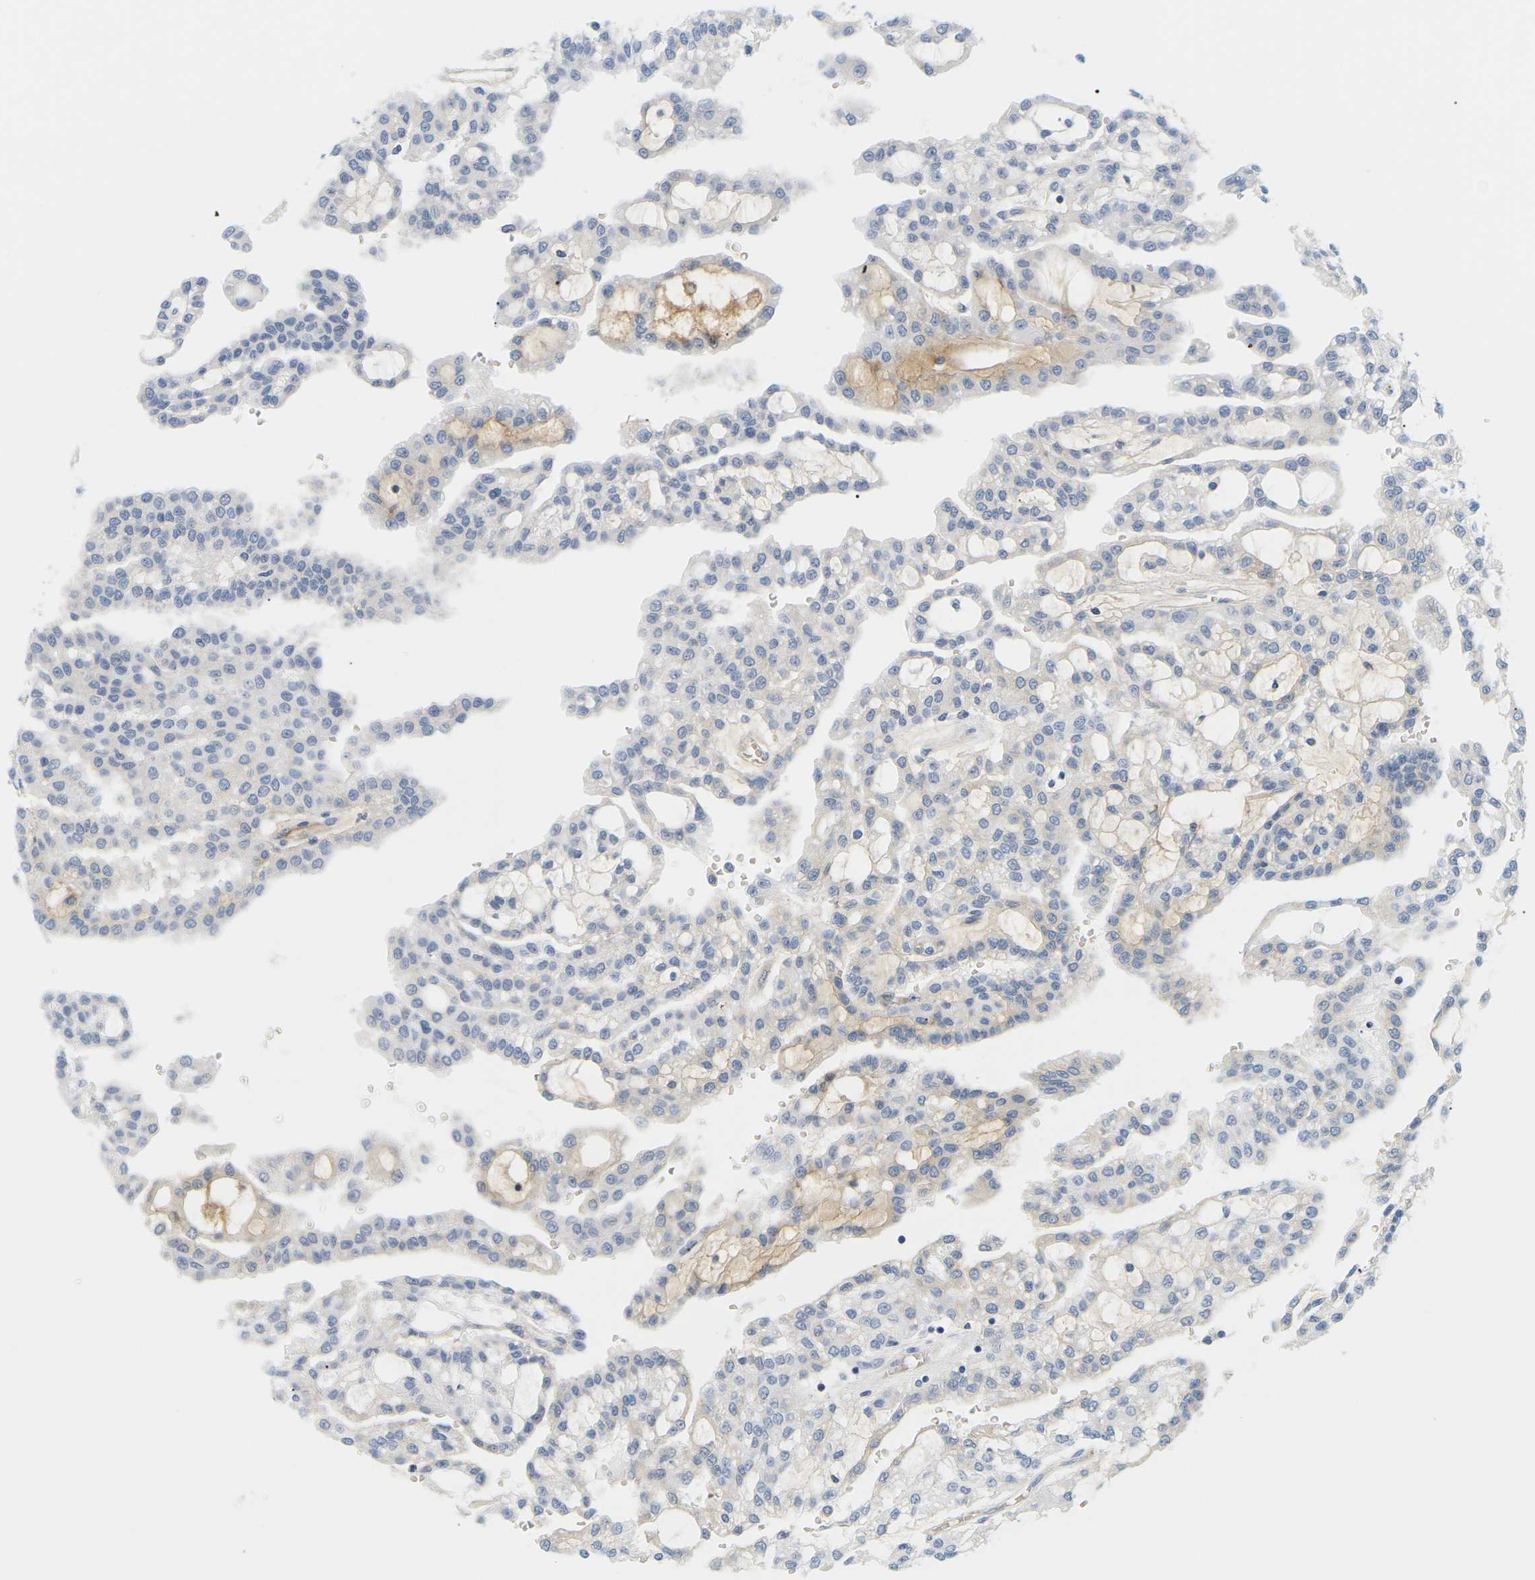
{"staining": {"intensity": "negative", "quantity": "none", "location": "none"}, "tissue": "renal cancer", "cell_type": "Tumor cells", "image_type": "cancer", "snomed": [{"axis": "morphology", "description": "Adenocarcinoma, NOS"}, {"axis": "topography", "description": "Kidney"}], "caption": "Renal adenocarcinoma stained for a protein using immunohistochemistry (IHC) exhibits no staining tumor cells.", "gene": "APOB", "patient": {"sex": "male", "age": 63}}